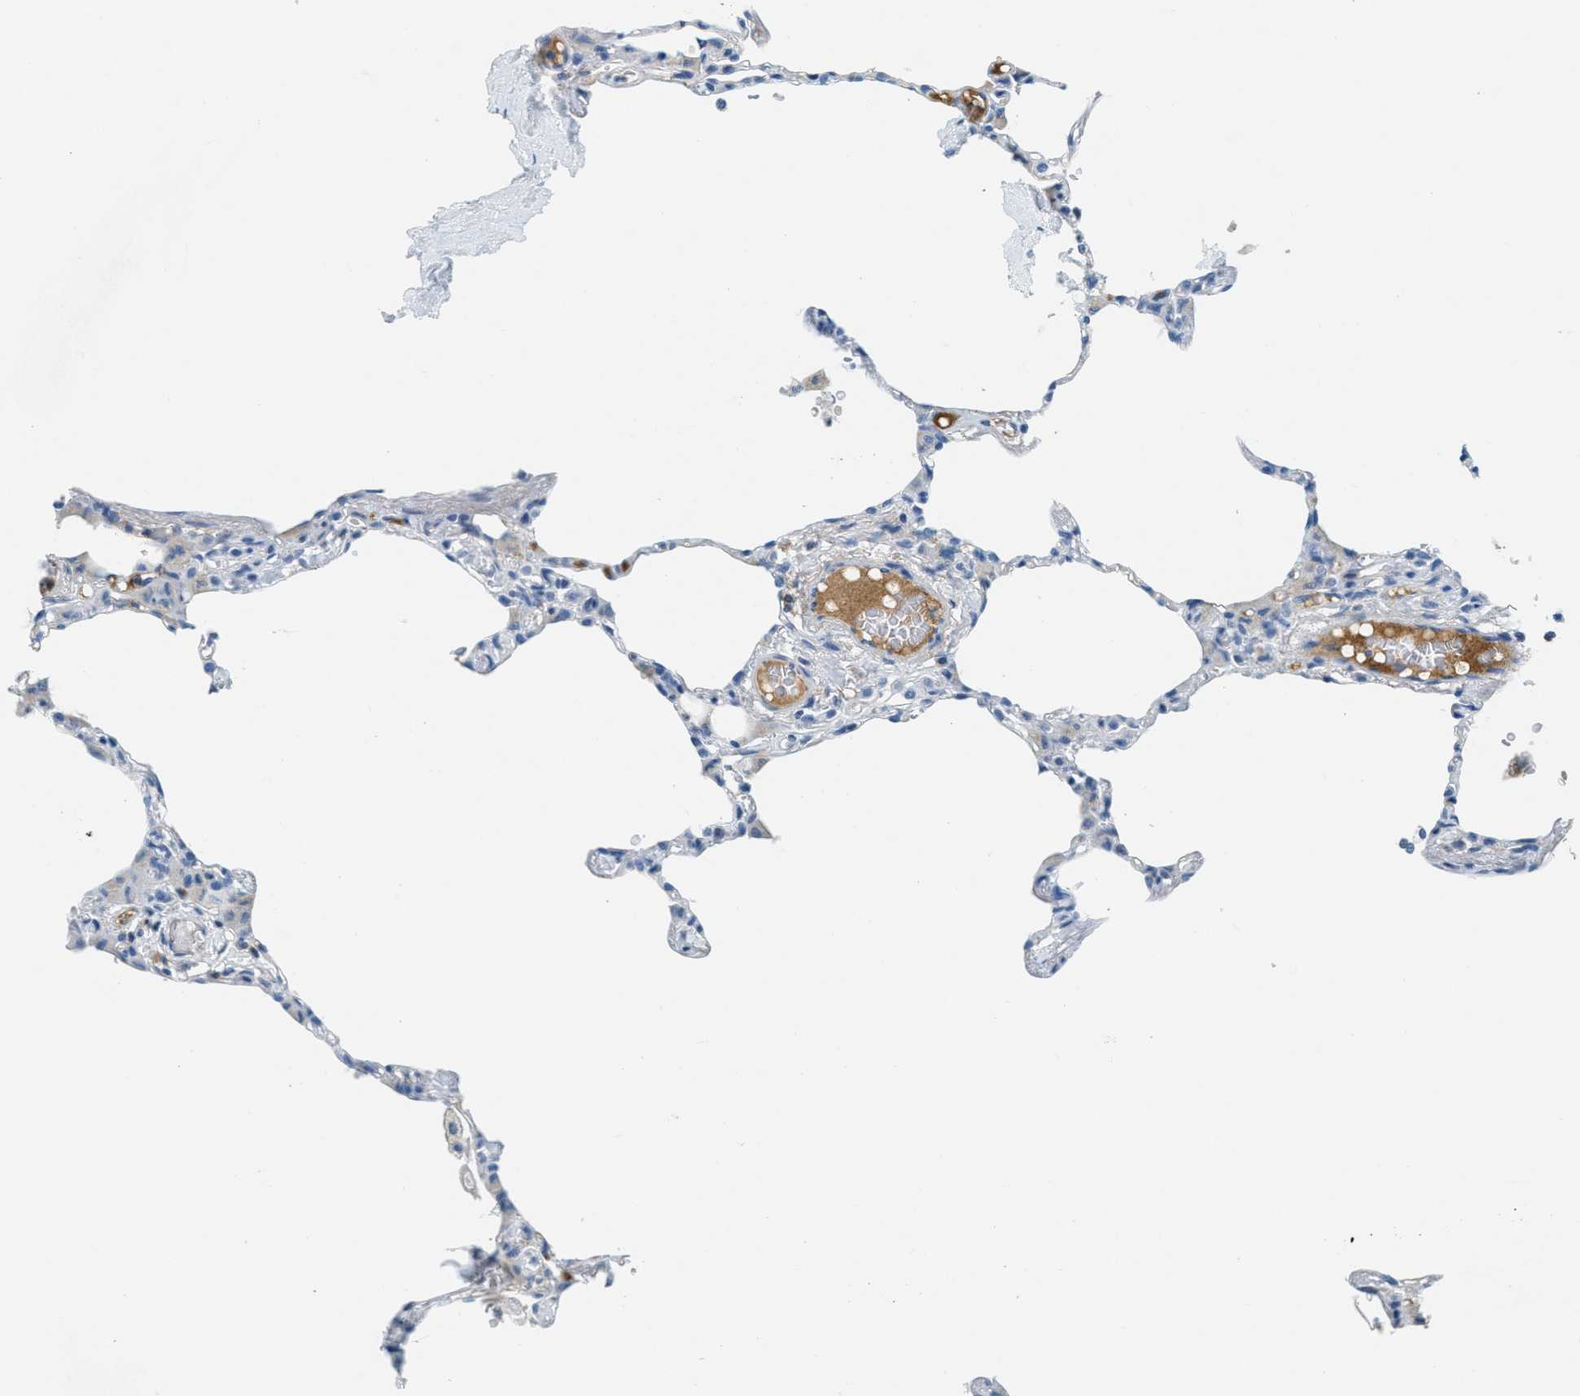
{"staining": {"intensity": "negative", "quantity": "none", "location": "none"}, "tissue": "lung", "cell_type": "Alveolar cells", "image_type": "normal", "snomed": [{"axis": "morphology", "description": "Normal tissue, NOS"}, {"axis": "topography", "description": "Lung"}], "caption": "Image shows no significant protein positivity in alveolar cells of normal lung.", "gene": "A2M", "patient": {"sex": "female", "age": 49}}